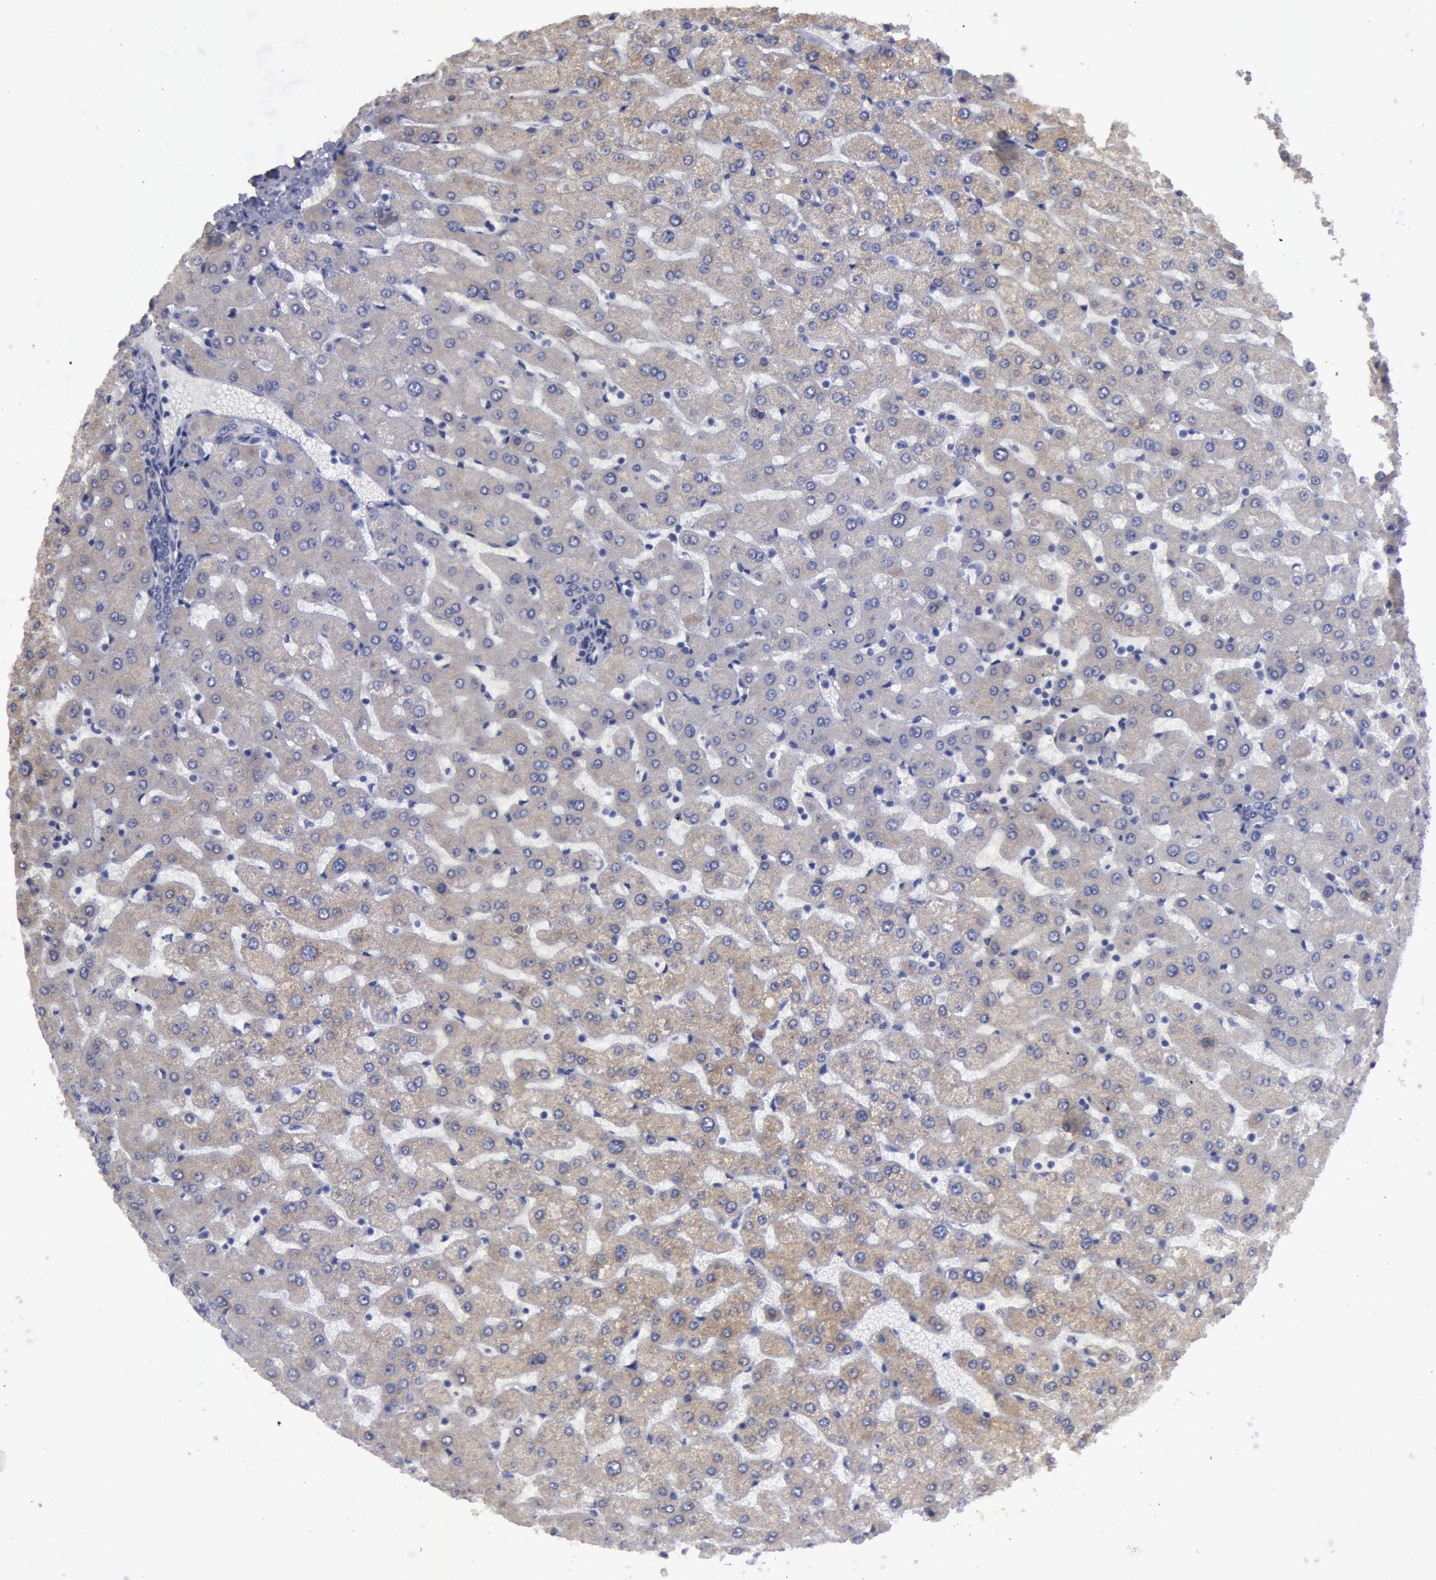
{"staining": {"intensity": "negative", "quantity": "none", "location": "none"}, "tissue": "liver", "cell_type": "Cholangiocytes", "image_type": "normal", "snomed": [{"axis": "morphology", "description": "Normal tissue, NOS"}, {"axis": "morphology", "description": "Fibrosis, NOS"}, {"axis": "topography", "description": "Liver"}], "caption": "This is an immunohistochemistry photomicrograph of unremarkable human liver. There is no positivity in cholangiocytes.", "gene": "SMC1B", "patient": {"sex": "female", "age": 29}}